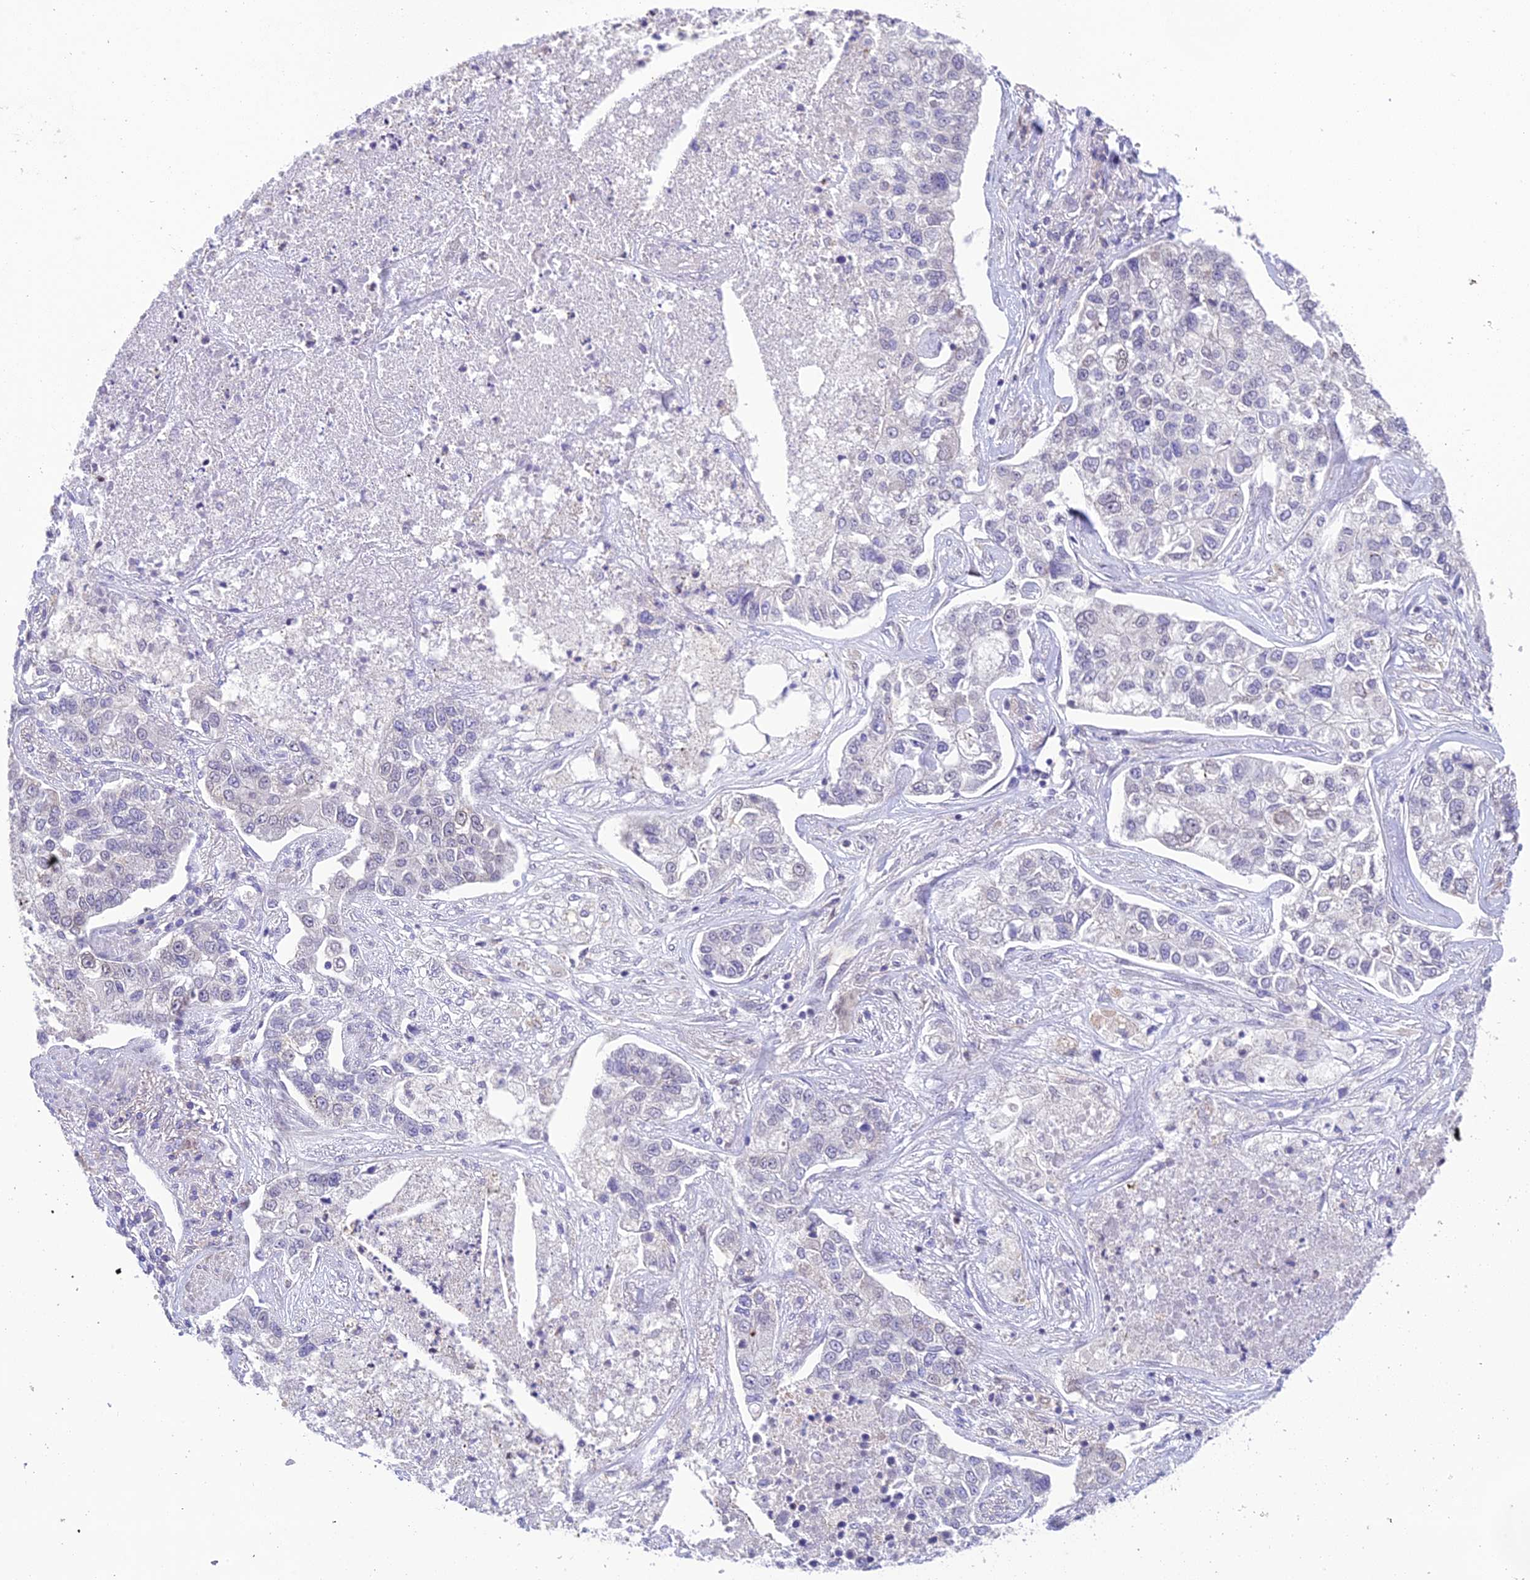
{"staining": {"intensity": "negative", "quantity": "none", "location": "none"}, "tissue": "lung cancer", "cell_type": "Tumor cells", "image_type": "cancer", "snomed": [{"axis": "morphology", "description": "Adenocarcinoma, NOS"}, {"axis": "topography", "description": "Lung"}], "caption": "This is an IHC micrograph of human lung cancer (adenocarcinoma). There is no positivity in tumor cells.", "gene": "BMT2", "patient": {"sex": "male", "age": 49}}